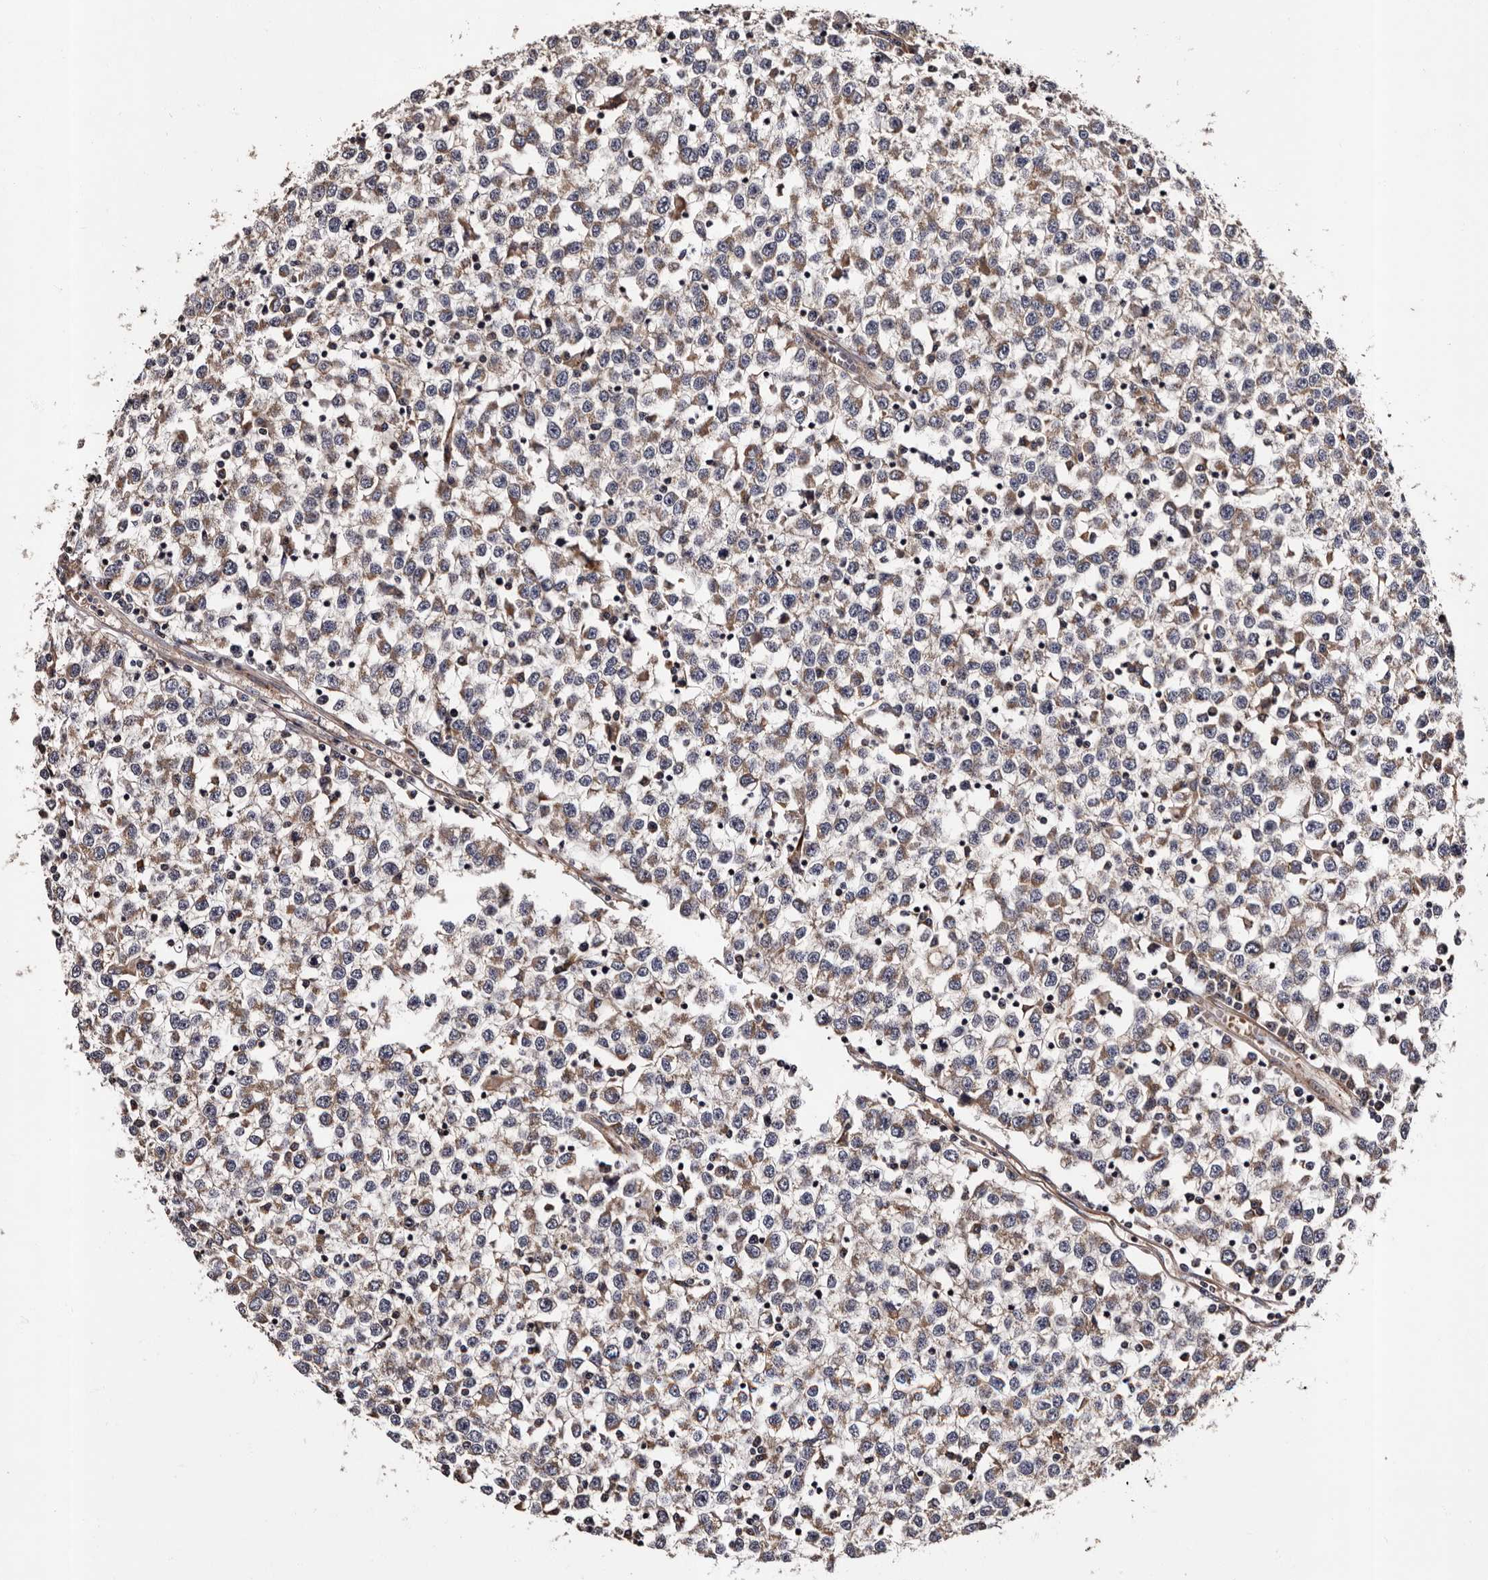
{"staining": {"intensity": "weak", "quantity": "25%-75%", "location": "cytoplasmic/membranous"}, "tissue": "testis cancer", "cell_type": "Tumor cells", "image_type": "cancer", "snomed": [{"axis": "morphology", "description": "Seminoma, NOS"}, {"axis": "topography", "description": "Testis"}], "caption": "The immunohistochemical stain shows weak cytoplasmic/membranous staining in tumor cells of testis cancer tissue.", "gene": "ADCK5", "patient": {"sex": "male", "age": 65}}